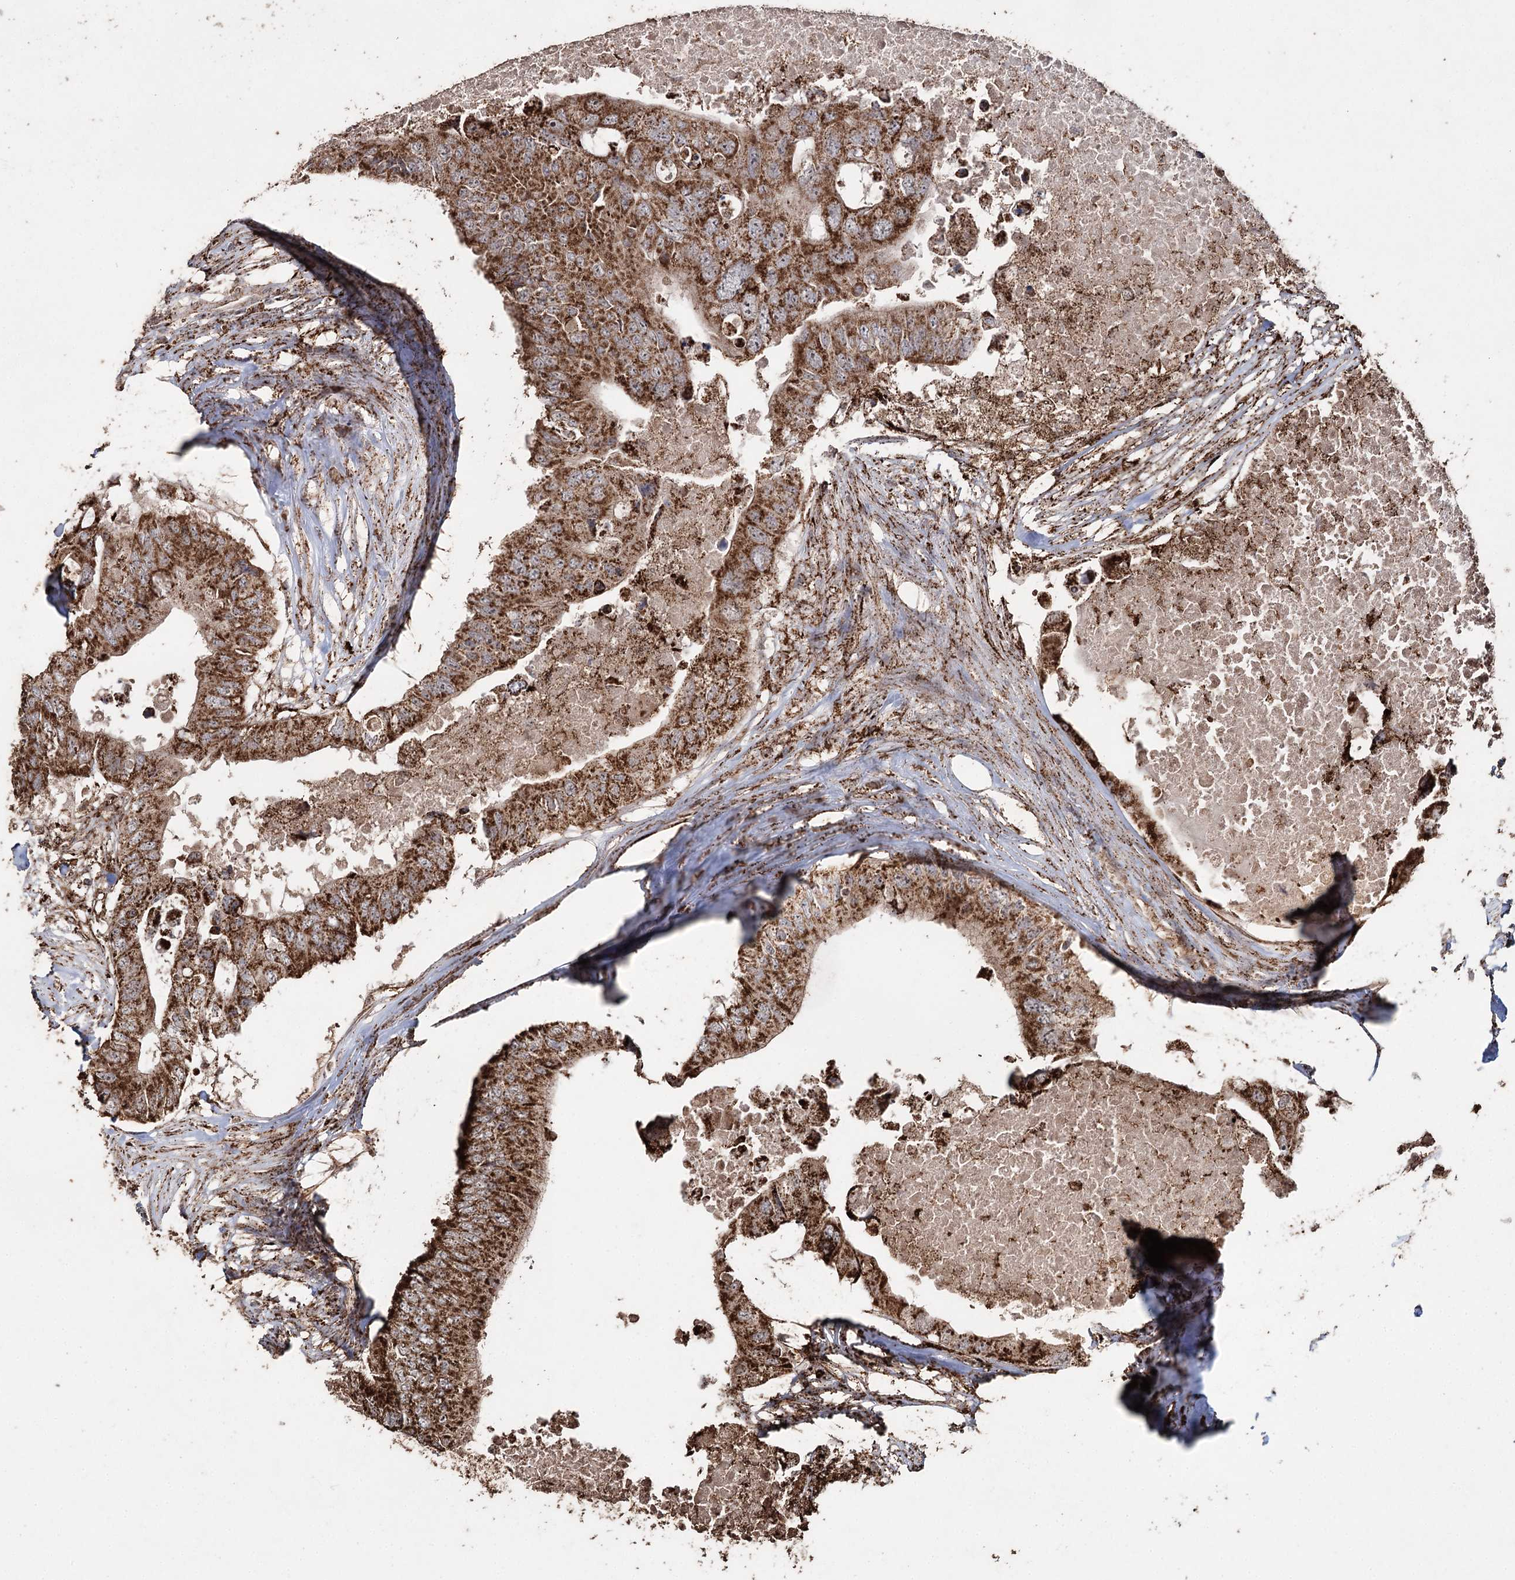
{"staining": {"intensity": "strong", "quantity": ">75%", "location": "cytoplasmic/membranous"}, "tissue": "colorectal cancer", "cell_type": "Tumor cells", "image_type": "cancer", "snomed": [{"axis": "morphology", "description": "Adenocarcinoma, NOS"}, {"axis": "topography", "description": "Colon"}], "caption": "Immunohistochemistry (IHC) of human colorectal cancer exhibits high levels of strong cytoplasmic/membranous staining in about >75% of tumor cells. (brown staining indicates protein expression, while blue staining denotes nuclei).", "gene": "SLF2", "patient": {"sex": "male", "age": 71}}